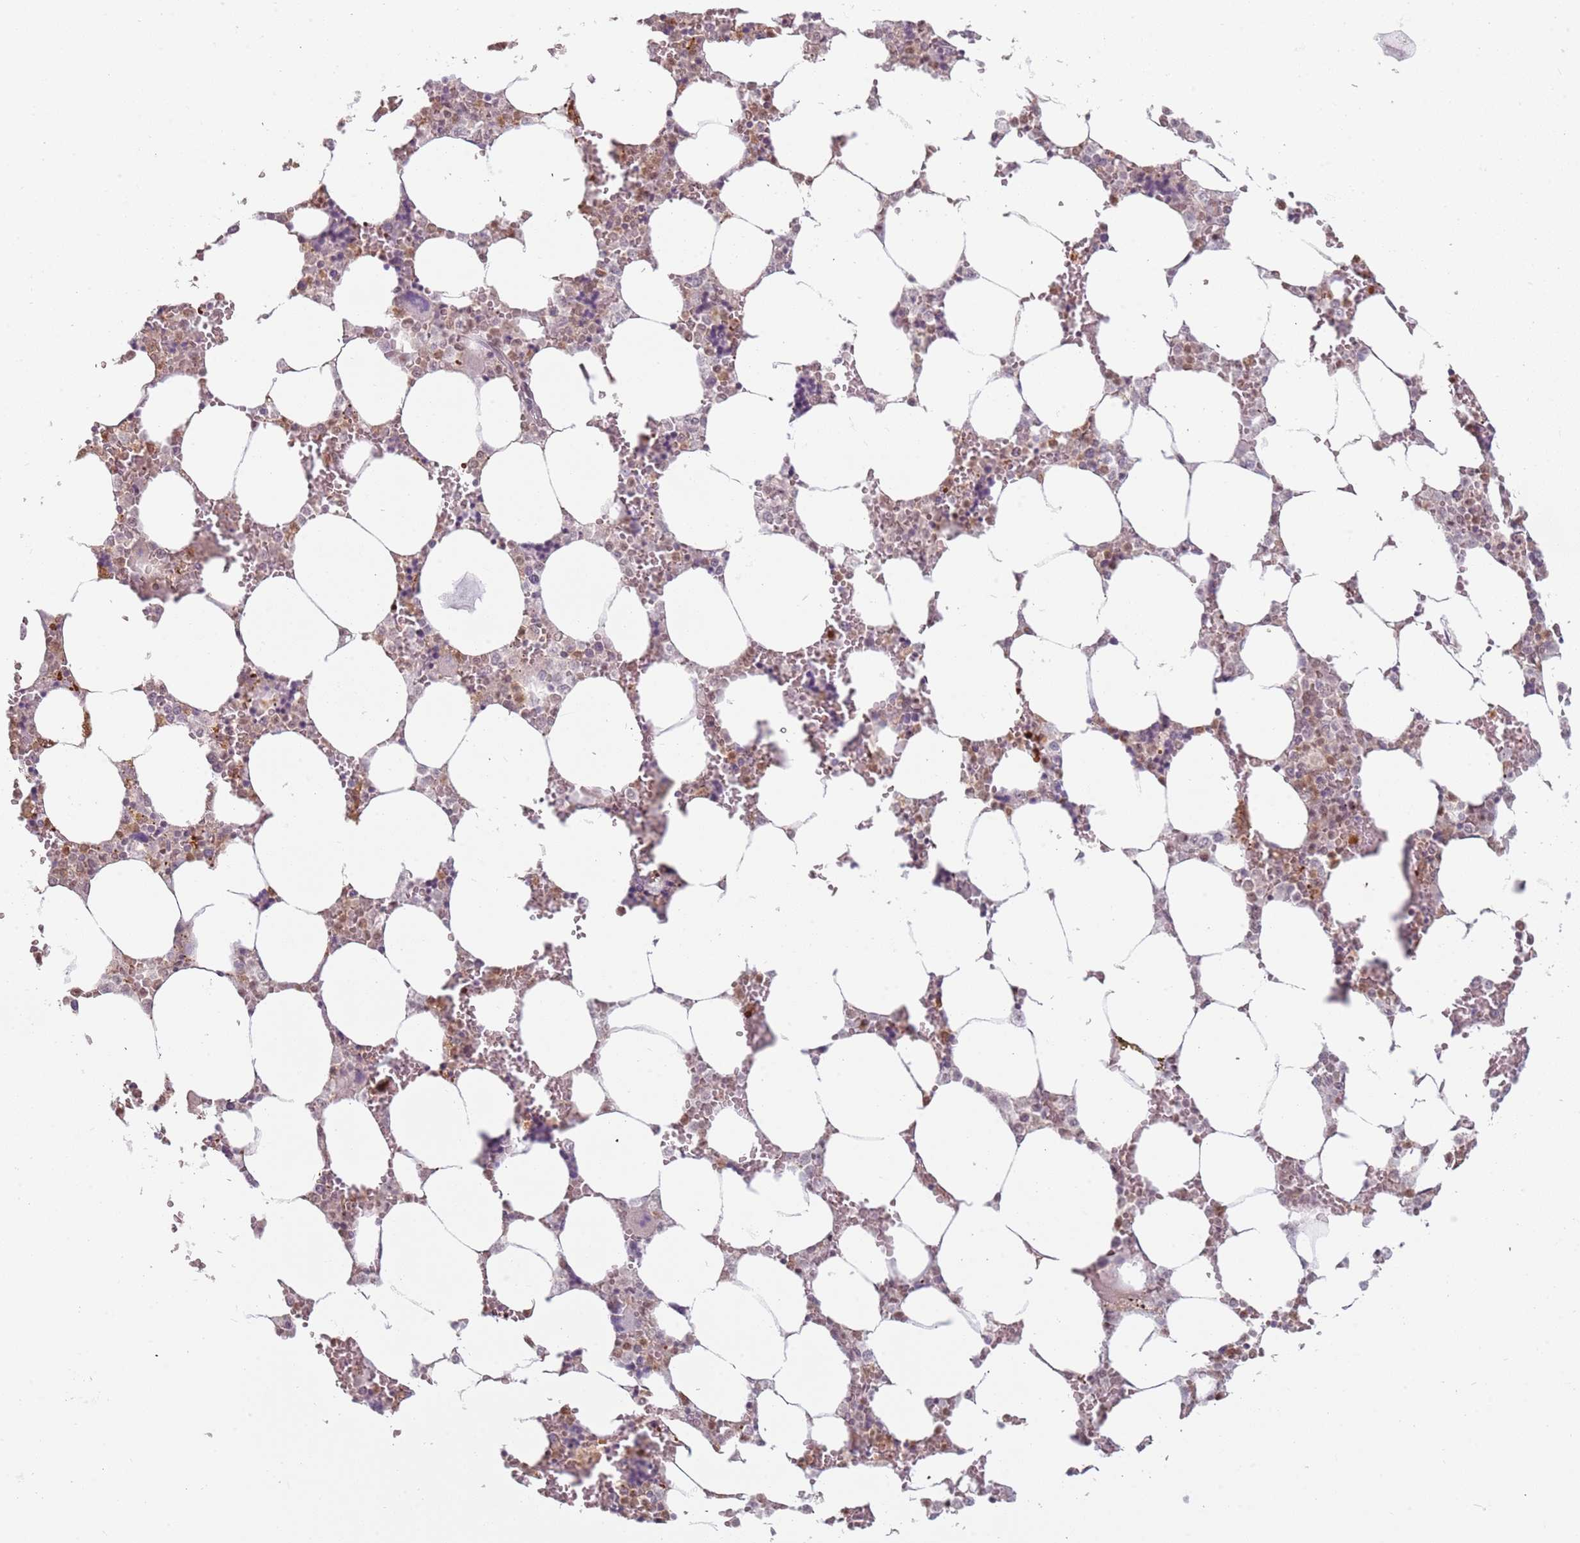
{"staining": {"intensity": "moderate", "quantity": "<25%", "location": "nuclear"}, "tissue": "bone marrow", "cell_type": "Hematopoietic cells", "image_type": "normal", "snomed": [{"axis": "morphology", "description": "Normal tissue, NOS"}, {"axis": "topography", "description": "Bone marrow"}], "caption": "Protein staining reveals moderate nuclear expression in about <25% of hematopoietic cells in unremarkable bone marrow. (IHC, brightfield microscopy, high magnification).", "gene": "REXO4", "patient": {"sex": "male", "age": 64}}